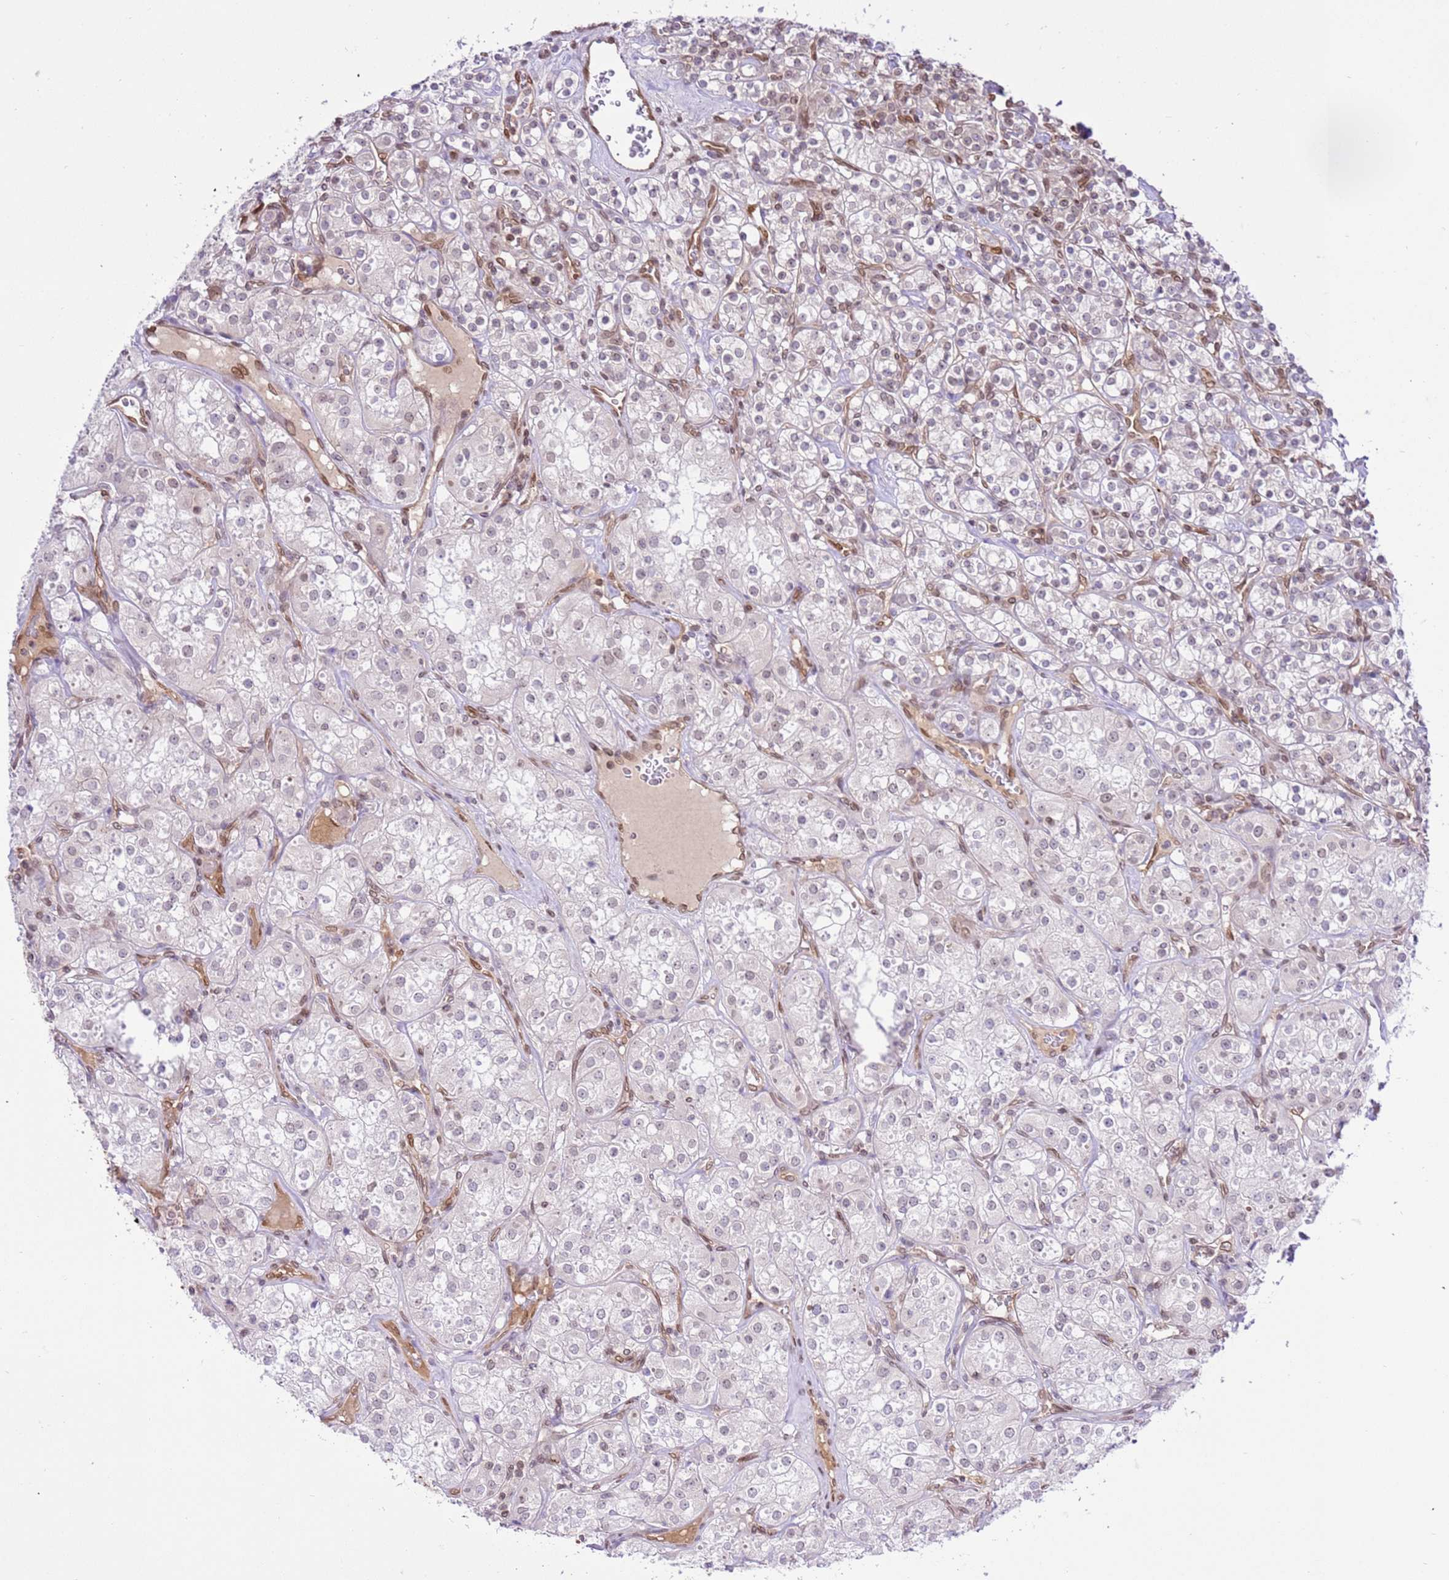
{"staining": {"intensity": "negative", "quantity": "none", "location": "none"}, "tissue": "renal cancer", "cell_type": "Tumor cells", "image_type": "cancer", "snomed": [{"axis": "morphology", "description": "Adenocarcinoma, NOS"}, {"axis": "topography", "description": "Kidney"}], "caption": "DAB (3,3'-diaminobenzidine) immunohistochemical staining of renal adenocarcinoma reveals no significant positivity in tumor cells.", "gene": "TRIM37", "patient": {"sex": "male", "age": 77}}